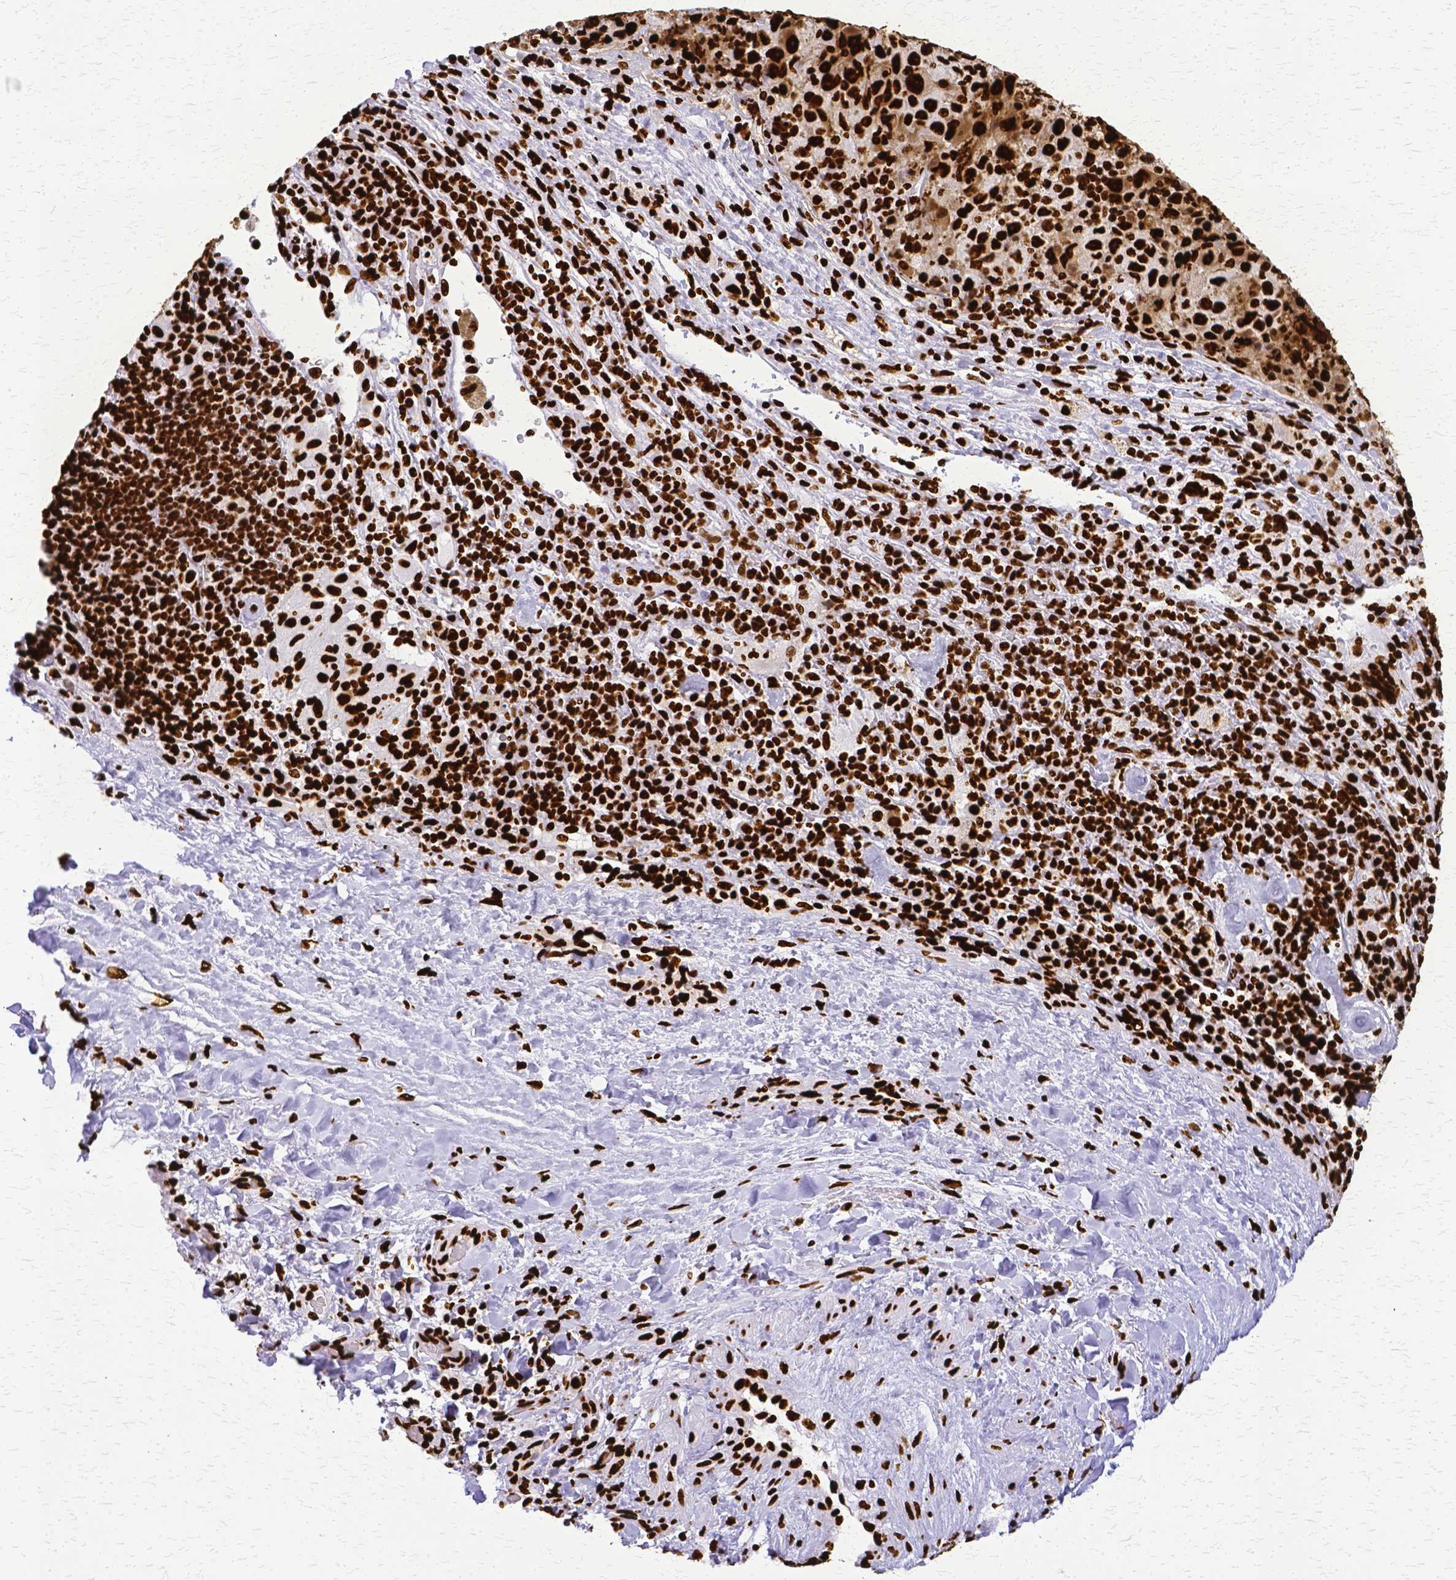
{"staining": {"intensity": "strong", "quantity": ">75%", "location": "nuclear"}, "tissue": "melanoma", "cell_type": "Tumor cells", "image_type": "cancer", "snomed": [{"axis": "morphology", "description": "Malignant melanoma, Metastatic site"}, {"axis": "topography", "description": "Lymph node"}], "caption": "Malignant melanoma (metastatic site) stained for a protein (brown) reveals strong nuclear positive positivity in about >75% of tumor cells.", "gene": "SFPQ", "patient": {"sex": "male", "age": 62}}